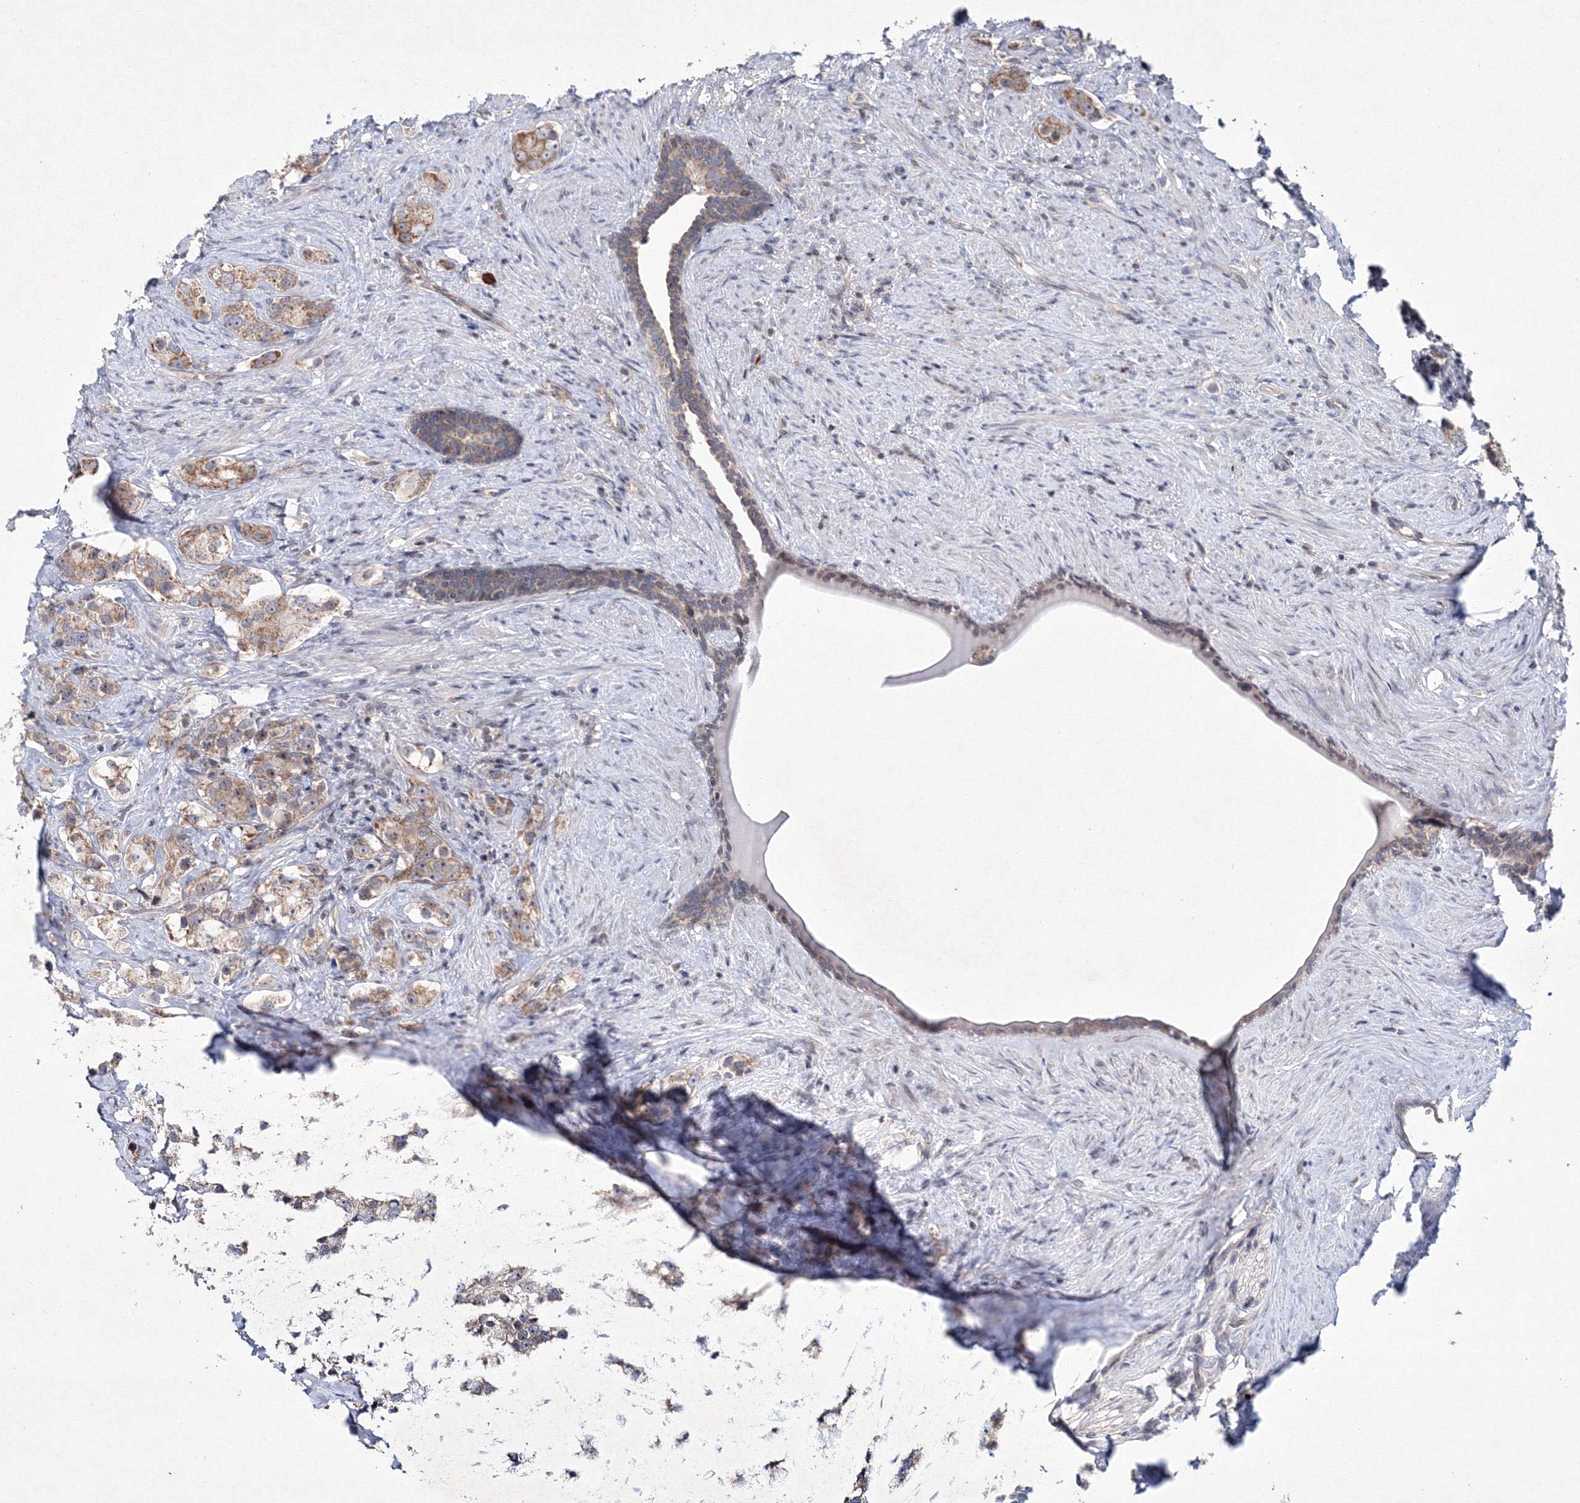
{"staining": {"intensity": "moderate", "quantity": ">75%", "location": "cytoplasmic/membranous"}, "tissue": "prostate cancer", "cell_type": "Tumor cells", "image_type": "cancer", "snomed": [{"axis": "morphology", "description": "Adenocarcinoma, High grade"}, {"axis": "topography", "description": "Prostate"}], "caption": "Immunohistochemical staining of prostate cancer (adenocarcinoma (high-grade)) exhibits medium levels of moderate cytoplasmic/membranous staining in approximately >75% of tumor cells.", "gene": "MKRN2", "patient": {"sex": "male", "age": 63}}